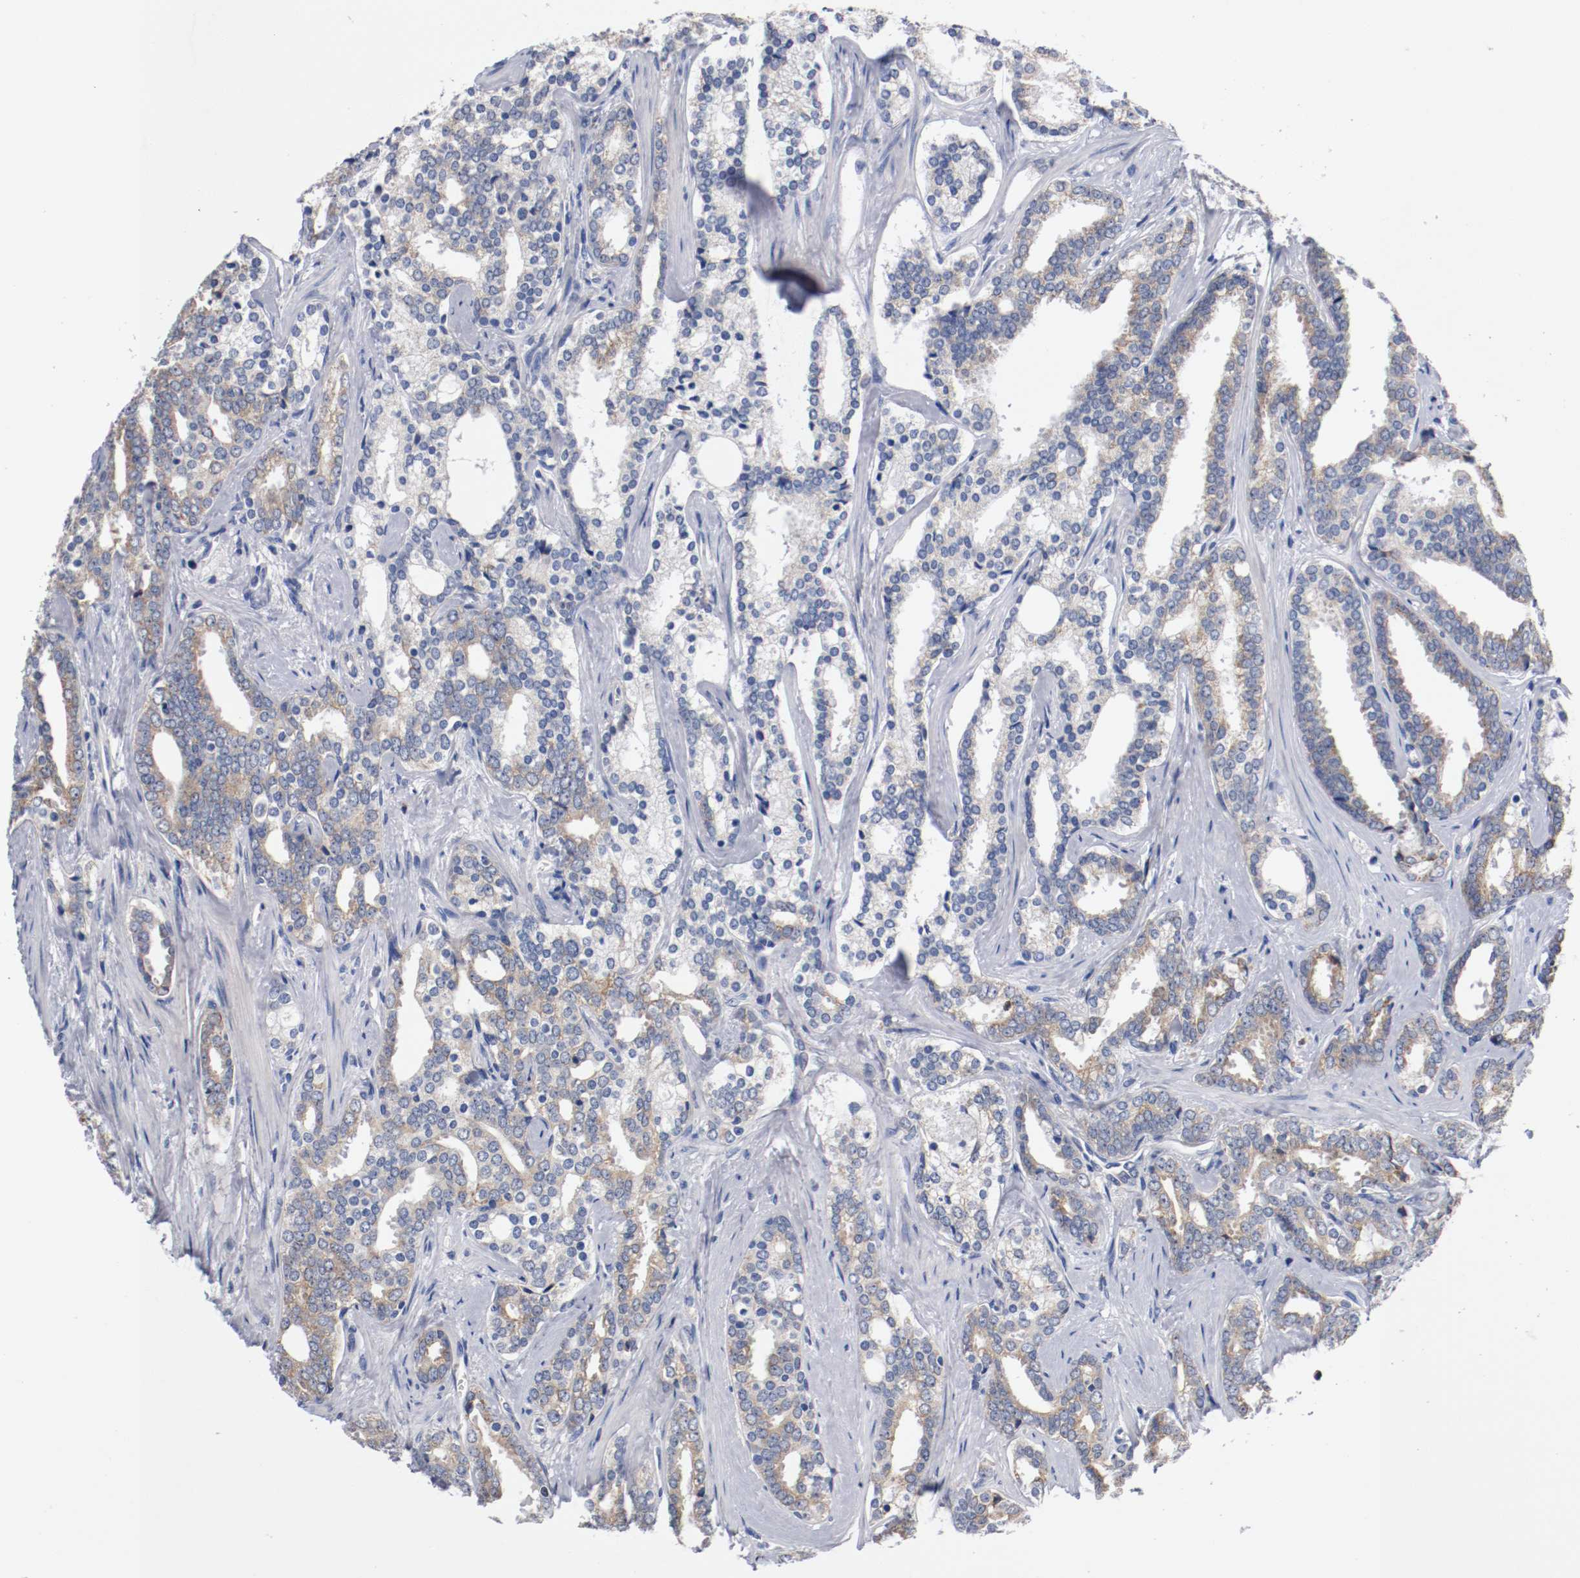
{"staining": {"intensity": "weak", "quantity": "25%-75%", "location": "cytoplasmic/membranous"}, "tissue": "prostate cancer", "cell_type": "Tumor cells", "image_type": "cancer", "snomed": [{"axis": "morphology", "description": "Adenocarcinoma, High grade"}, {"axis": "topography", "description": "Prostate"}], "caption": "This is a micrograph of immunohistochemistry (IHC) staining of prostate cancer (high-grade adenocarcinoma), which shows weak staining in the cytoplasmic/membranous of tumor cells.", "gene": "PCSK6", "patient": {"sex": "male", "age": 67}}